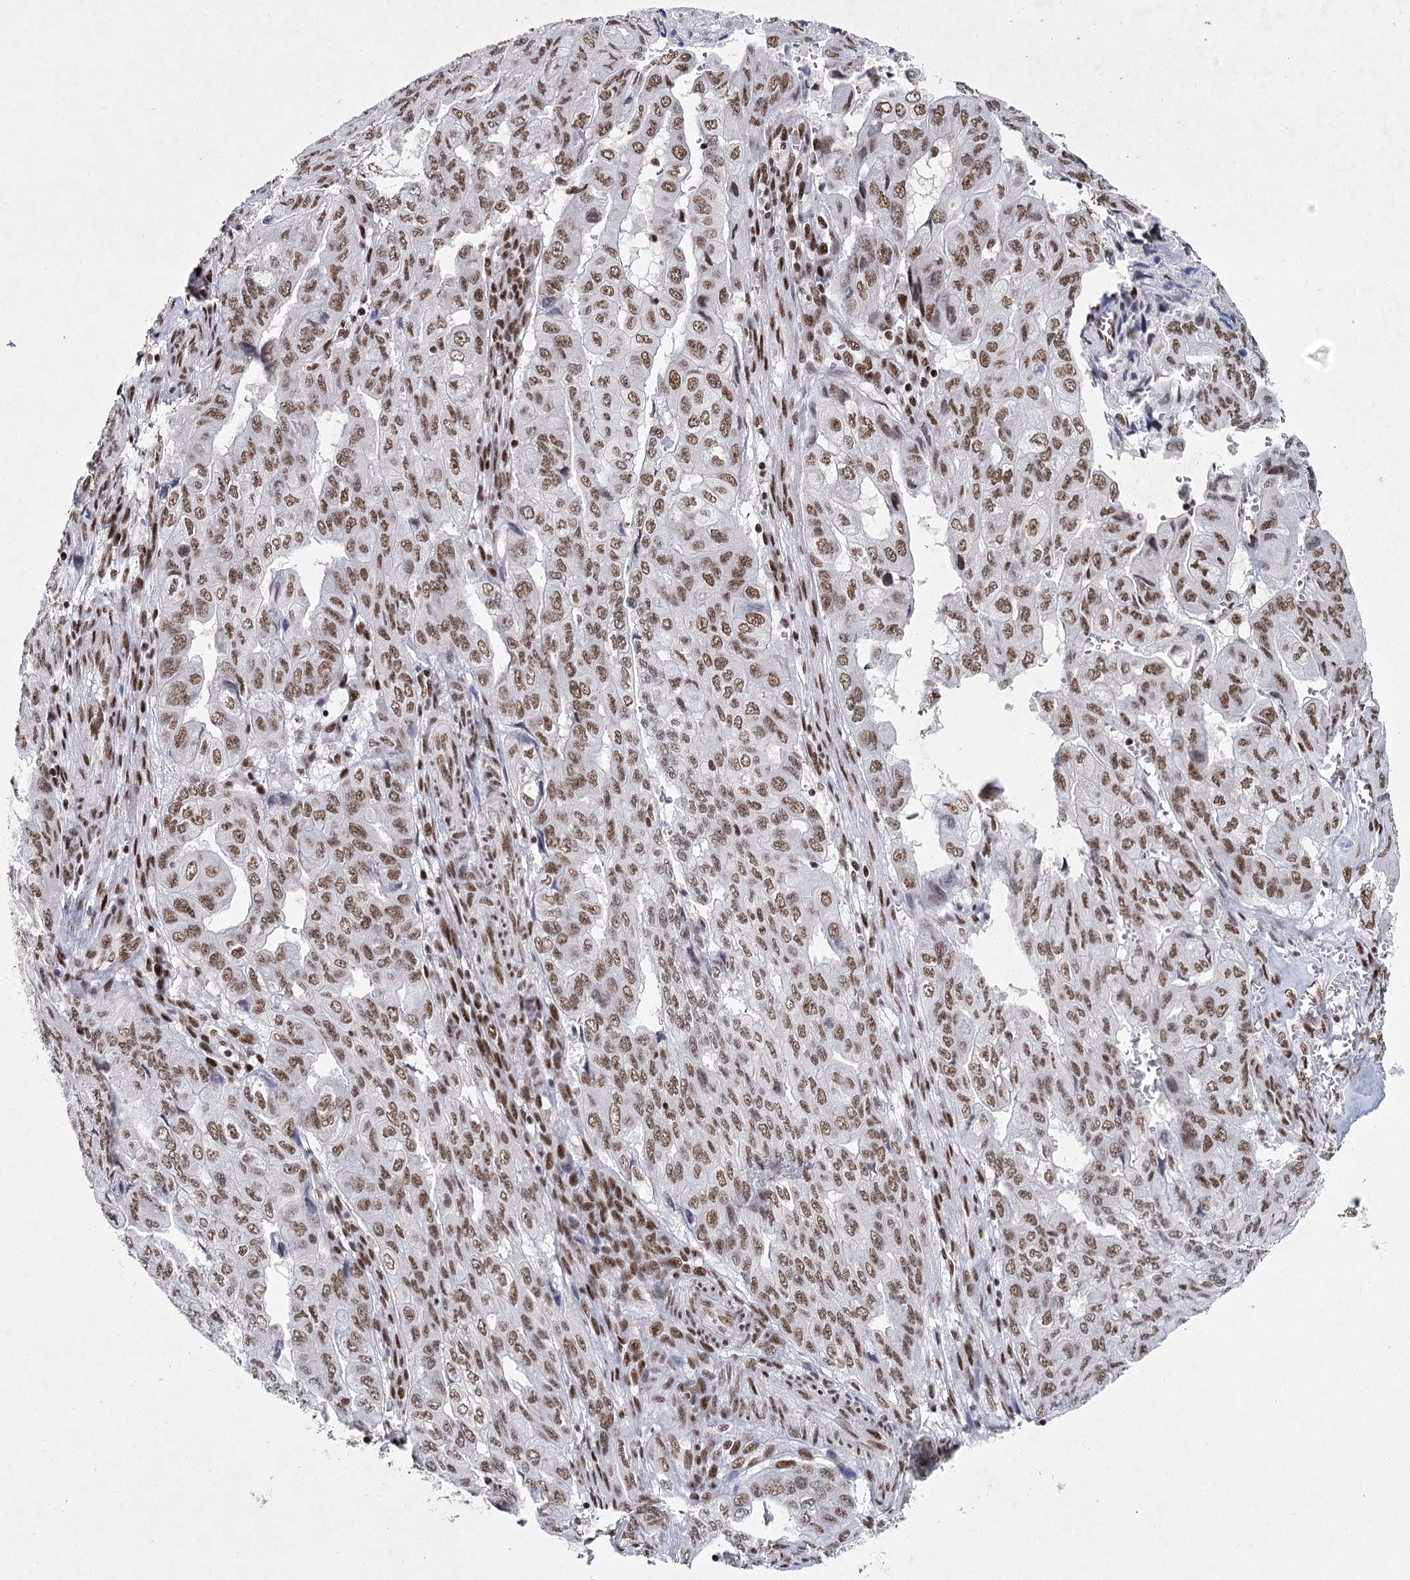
{"staining": {"intensity": "moderate", "quantity": ">75%", "location": "nuclear"}, "tissue": "pancreatic cancer", "cell_type": "Tumor cells", "image_type": "cancer", "snomed": [{"axis": "morphology", "description": "Adenocarcinoma, NOS"}, {"axis": "topography", "description": "Pancreas"}], "caption": "Pancreatic adenocarcinoma was stained to show a protein in brown. There is medium levels of moderate nuclear staining in about >75% of tumor cells.", "gene": "SCAF8", "patient": {"sex": "male", "age": 51}}